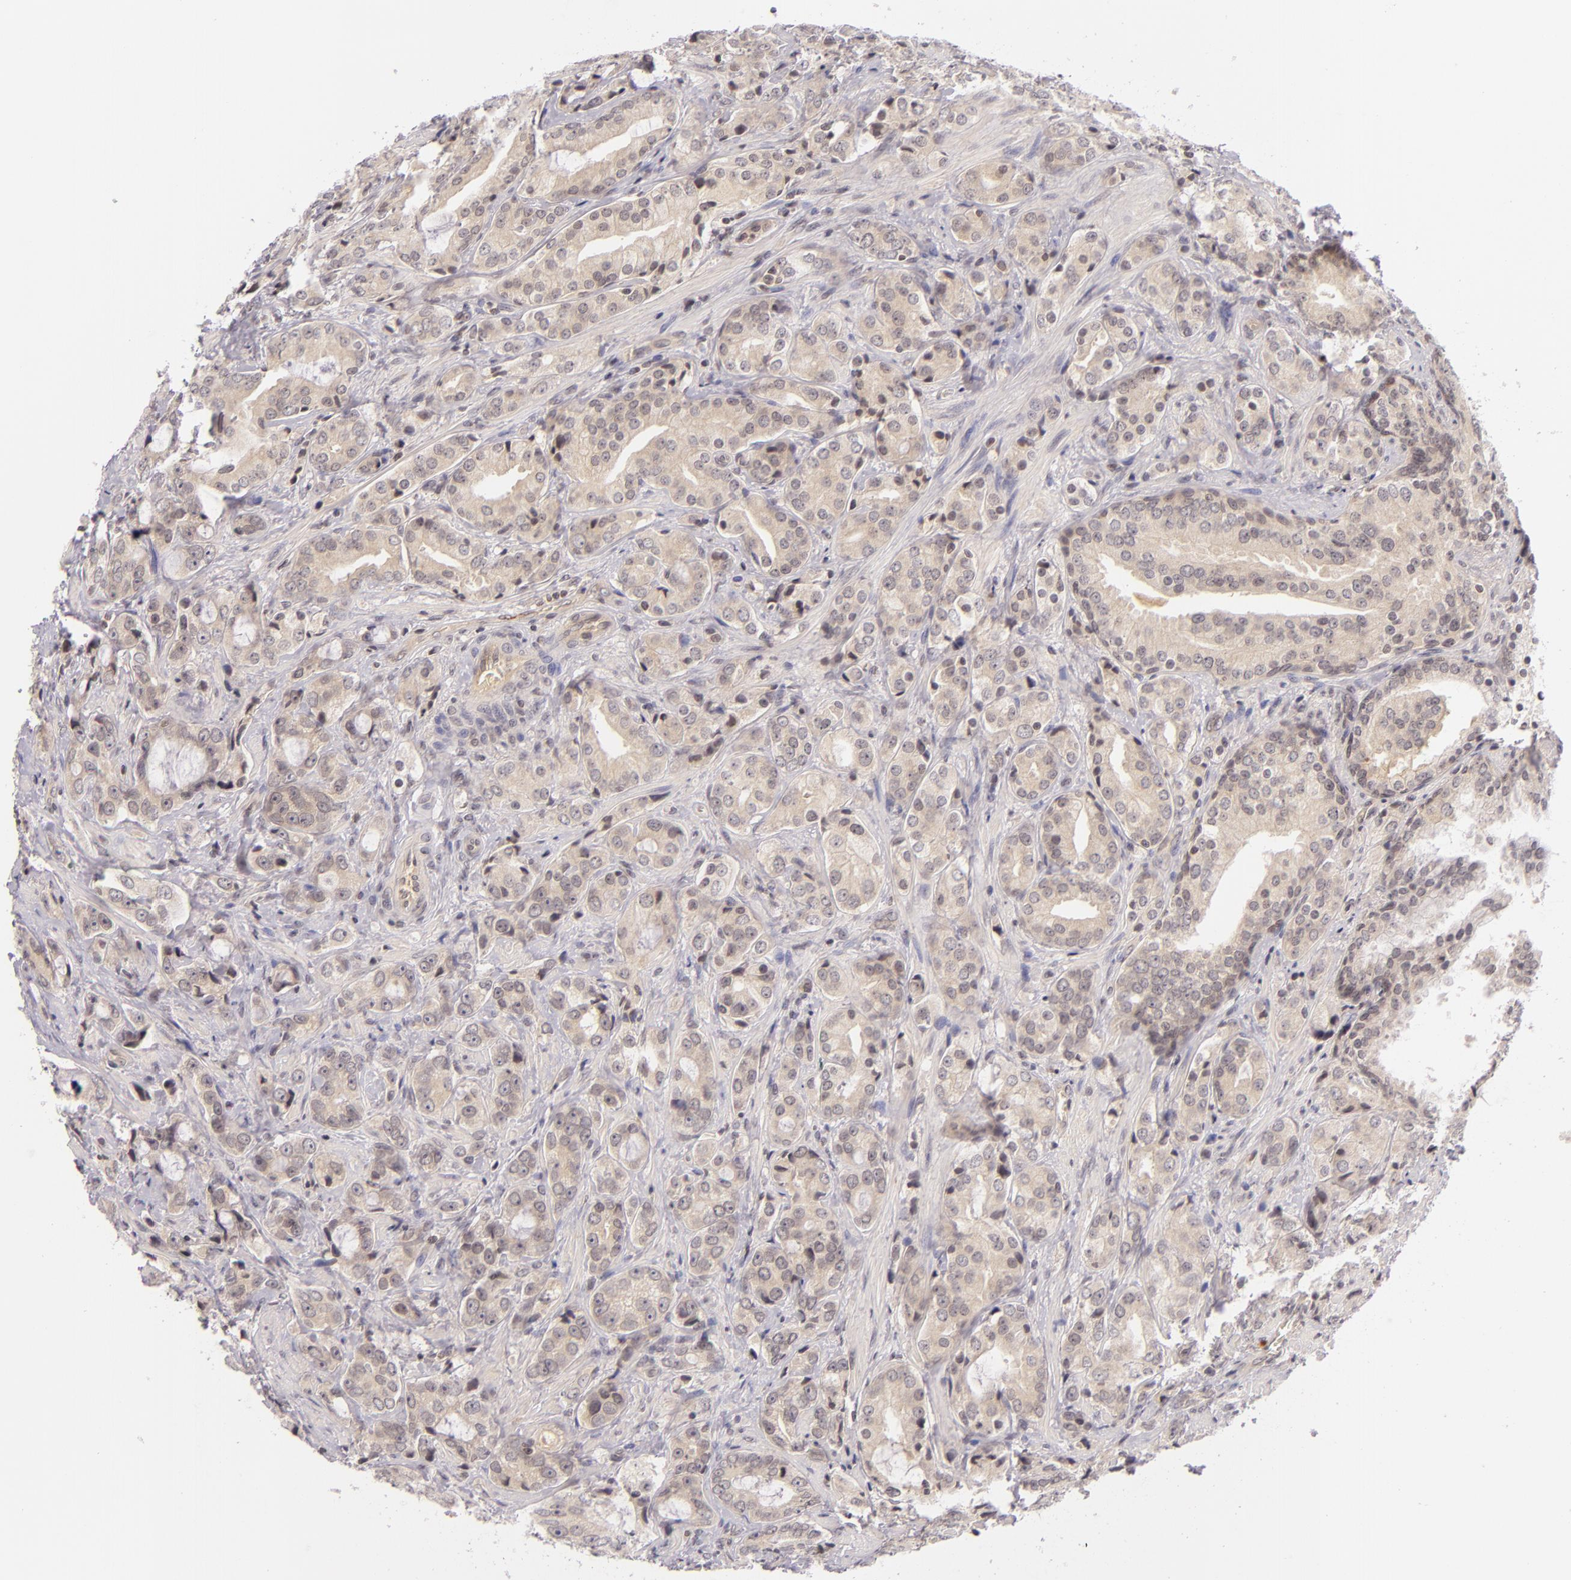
{"staining": {"intensity": "weak", "quantity": ">75%", "location": "cytoplasmic/membranous"}, "tissue": "prostate cancer", "cell_type": "Tumor cells", "image_type": "cancer", "snomed": [{"axis": "morphology", "description": "Adenocarcinoma, Medium grade"}, {"axis": "topography", "description": "Prostate"}], "caption": "A brown stain labels weak cytoplasmic/membranous expression of a protein in human medium-grade adenocarcinoma (prostate) tumor cells.", "gene": "CASP8", "patient": {"sex": "male", "age": 70}}